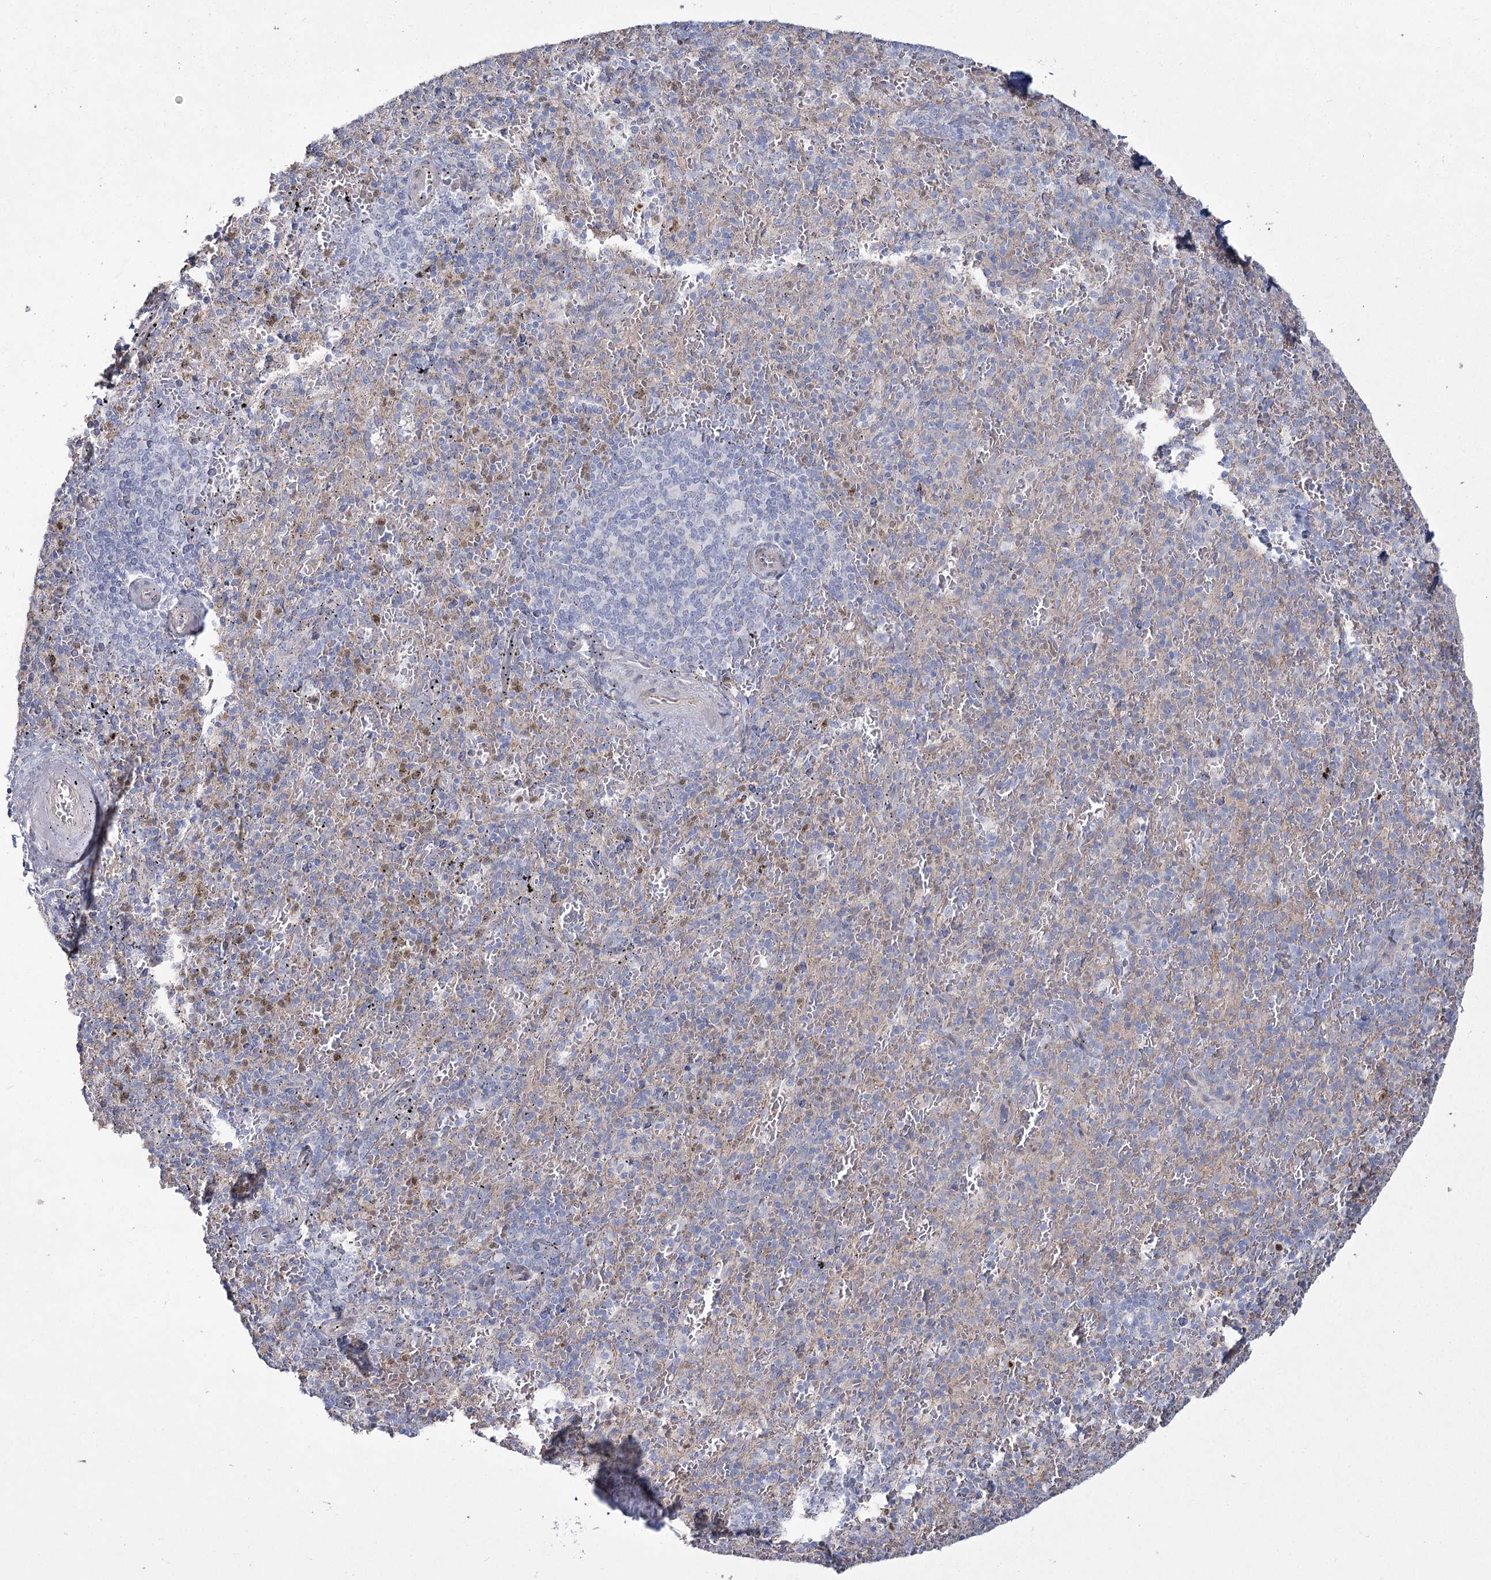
{"staining": {"intensity": "moderate", "quantity": "<25%", "location": "cytoplasmic/membranous"}, "tissue": "spleen", "cell_type": "Cells in red pulp", "image_type": "normal", "snomed": [{"axis": "morphology", "description": "Normal tissue, NOS"}, {"axis": "topography", "description": "Spleen"}], "caption": "This is a micrograph of IHC staining of normal spleen, which shows moderate staining in the cytoplasmic/membranous of cells in red pulp.", "gene": "ME3", "patient": {"sex": "male", "age": 82}}